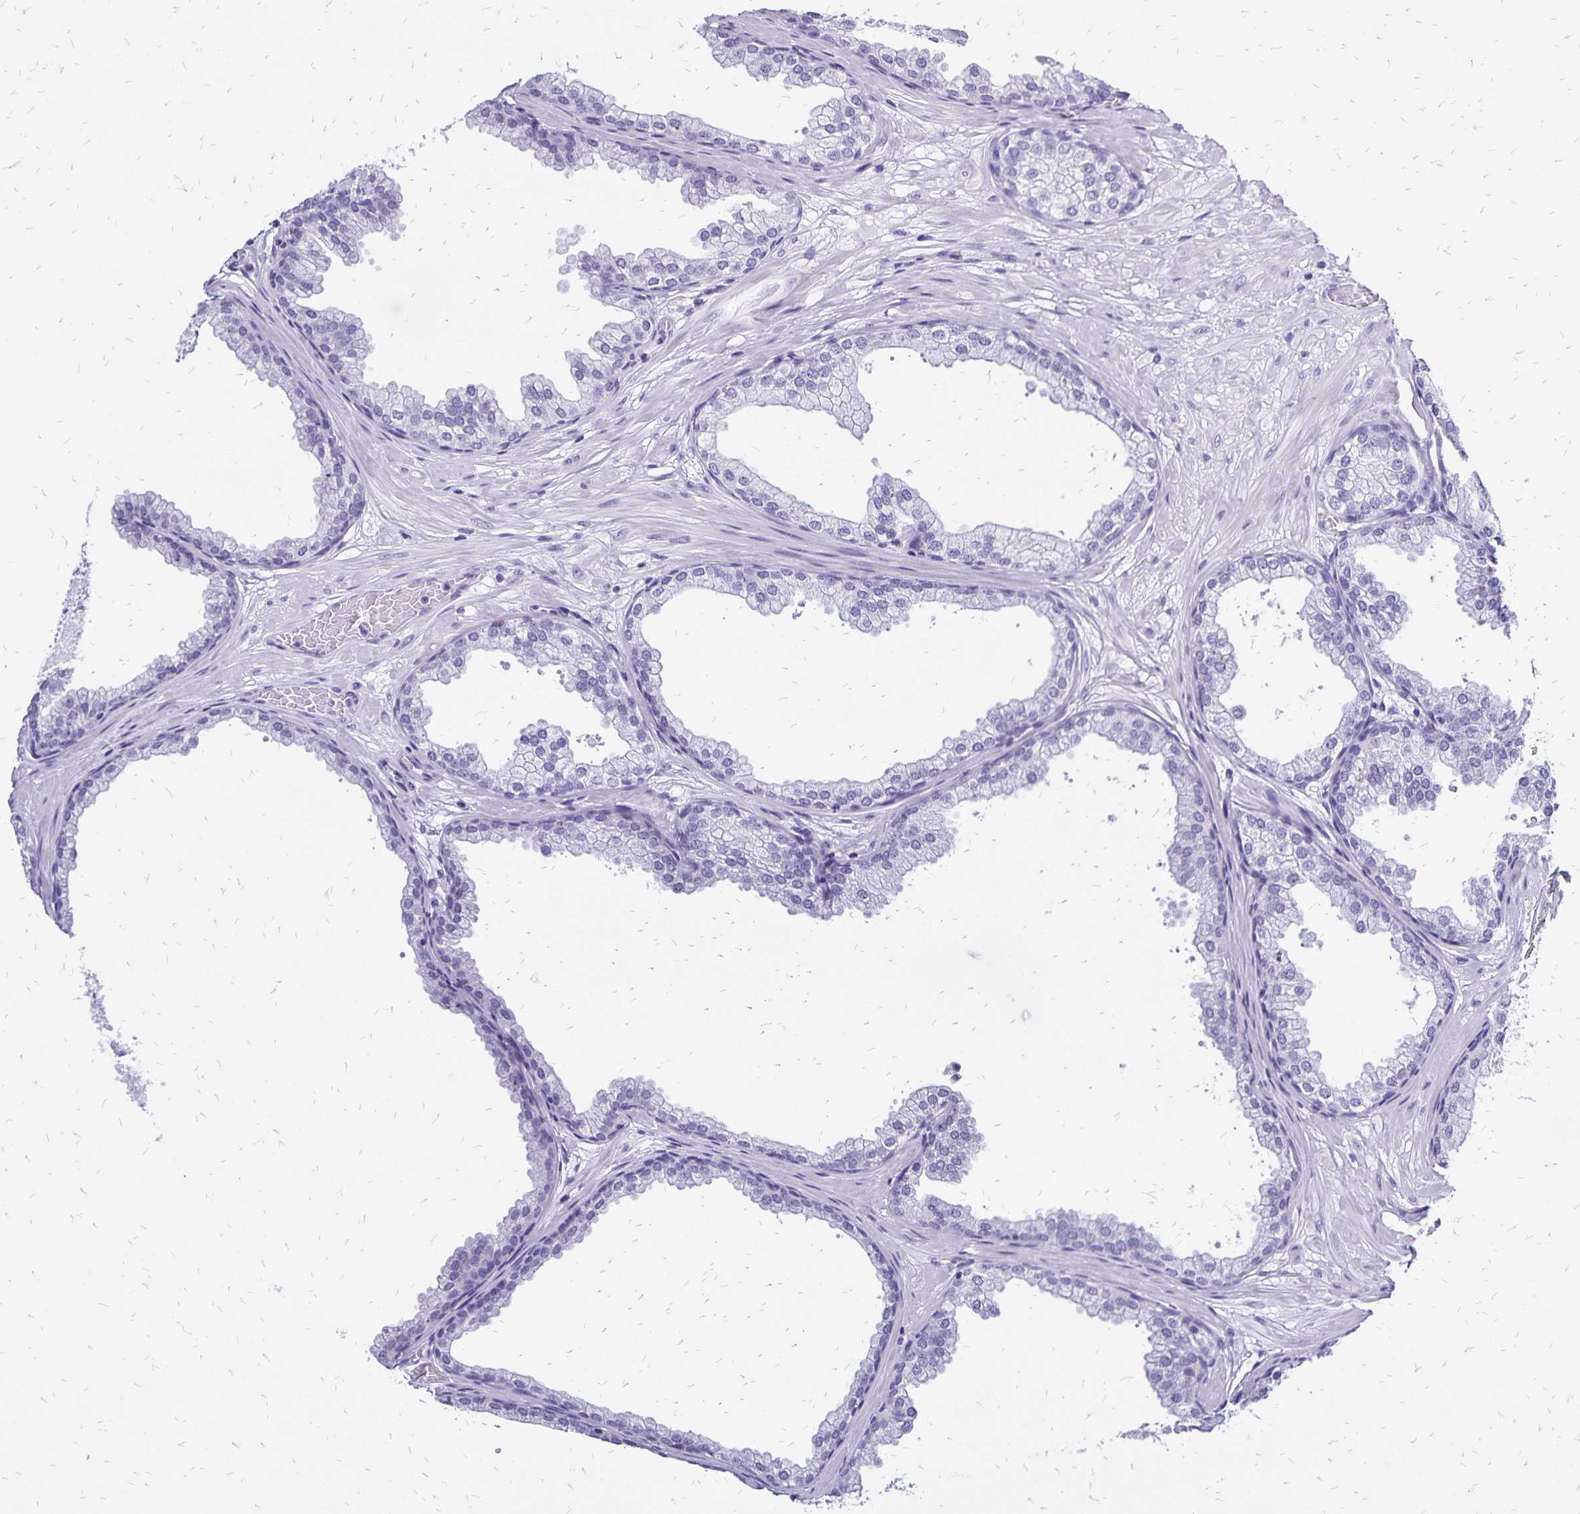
{"staining": {"intensity": "negative", "quantity": "none", "location": "none"}, "tissue": "prostate", "cell_type": "Glandular cells", "image_type": "normal", "snomed": [{"axis": "morphology", "description": "Normal tissue, NOS"}, {"axis": "topography", "description": "Prostate"}], "caption": "Immunohistochemistry (IHC) of normal prostate displays no positivity in glandular cells.", "gene": "HMGB3", "patient": {"sex": "male", "age": 37}}